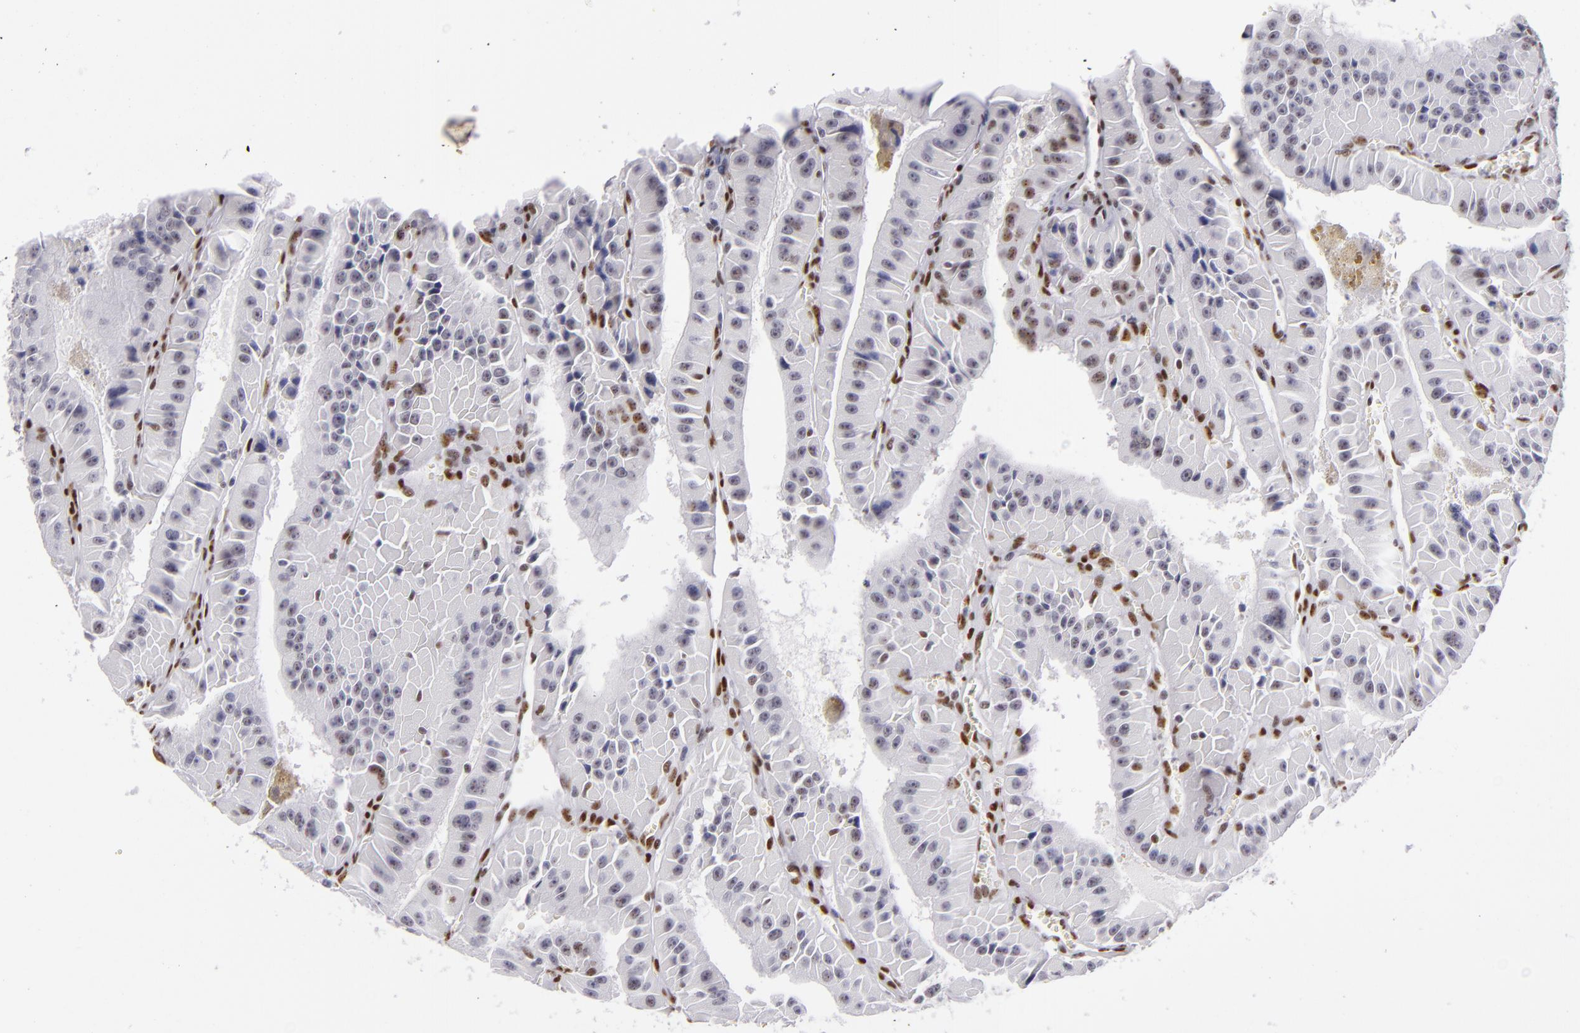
{"staining": {"intensity": "negative", "quantity": "none", "location": "none"}, "tissue": "thyroid cancer", "cell_type": "Tumor cells", "image_type": "cancer", "snomed": [{"axis": "morphology", "description": "Carcinoma, NOS"}, {"axis": "topography", "description": "Thyroid gland"}], "caption": "Tumor cells show no significant expression in thyroid cancer.", "gene": "TOP3A", "patient": {"sex": "male", "age": 76}}